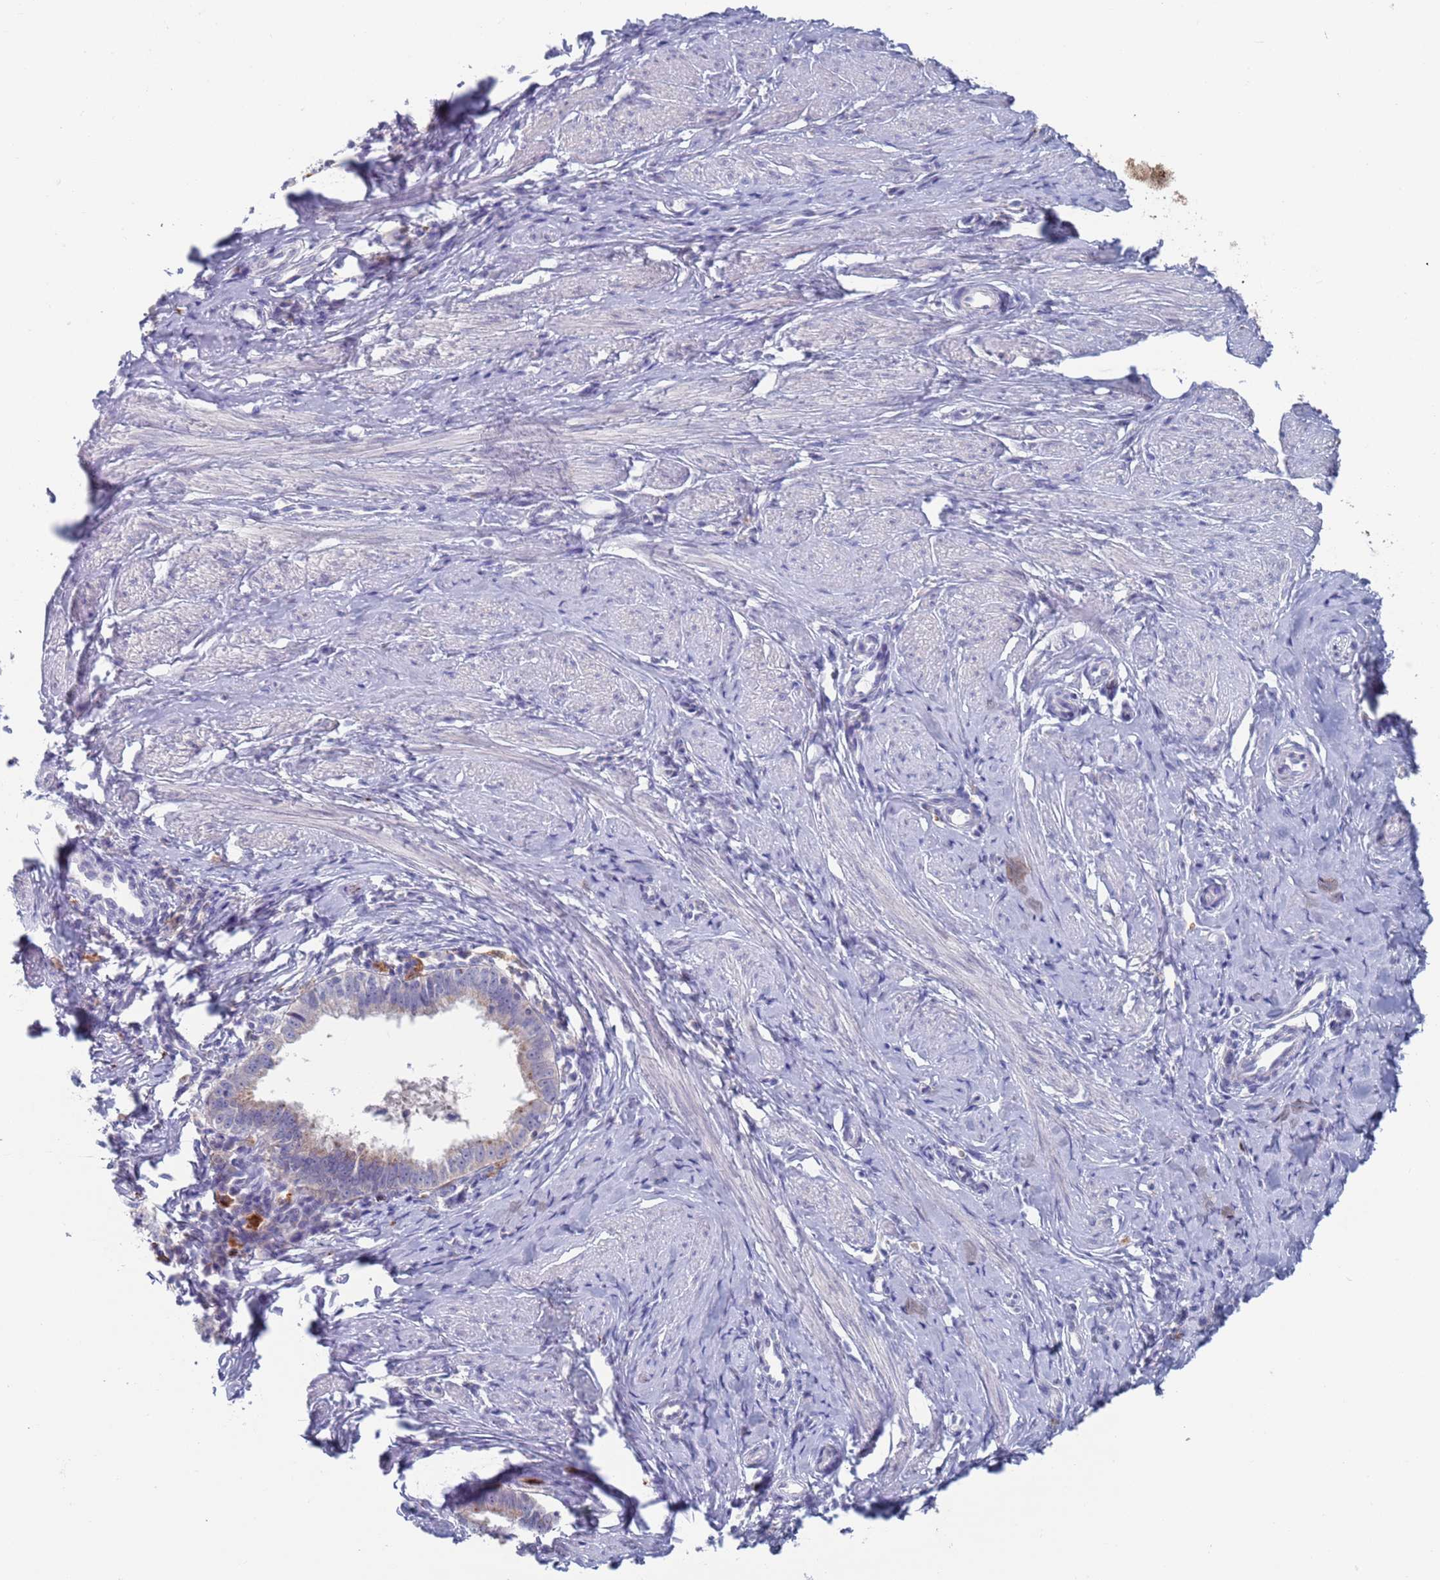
{"staining": {"intensity": "weak", "quantity": "<25%", "location": "cytoplasmic/membranous"}, "tissue": "cervical cancer", "cell_type": "Tumor cells", "image_type": "cancer", "snomed": [{"axis": "morphology", "description": "Adenocarcinoma, NOS"}, {"axis": "topography", "description": "Cervix"}], "caption": "High power microscopy micrograph of an immunohistochemistry (IHC) histopathology image of cervical cancer (adenocarcinoma), revealing no significant positivity in tumor cells.", "gene": "FUCA1", "patient": {"sex": "female", "age": 36}}